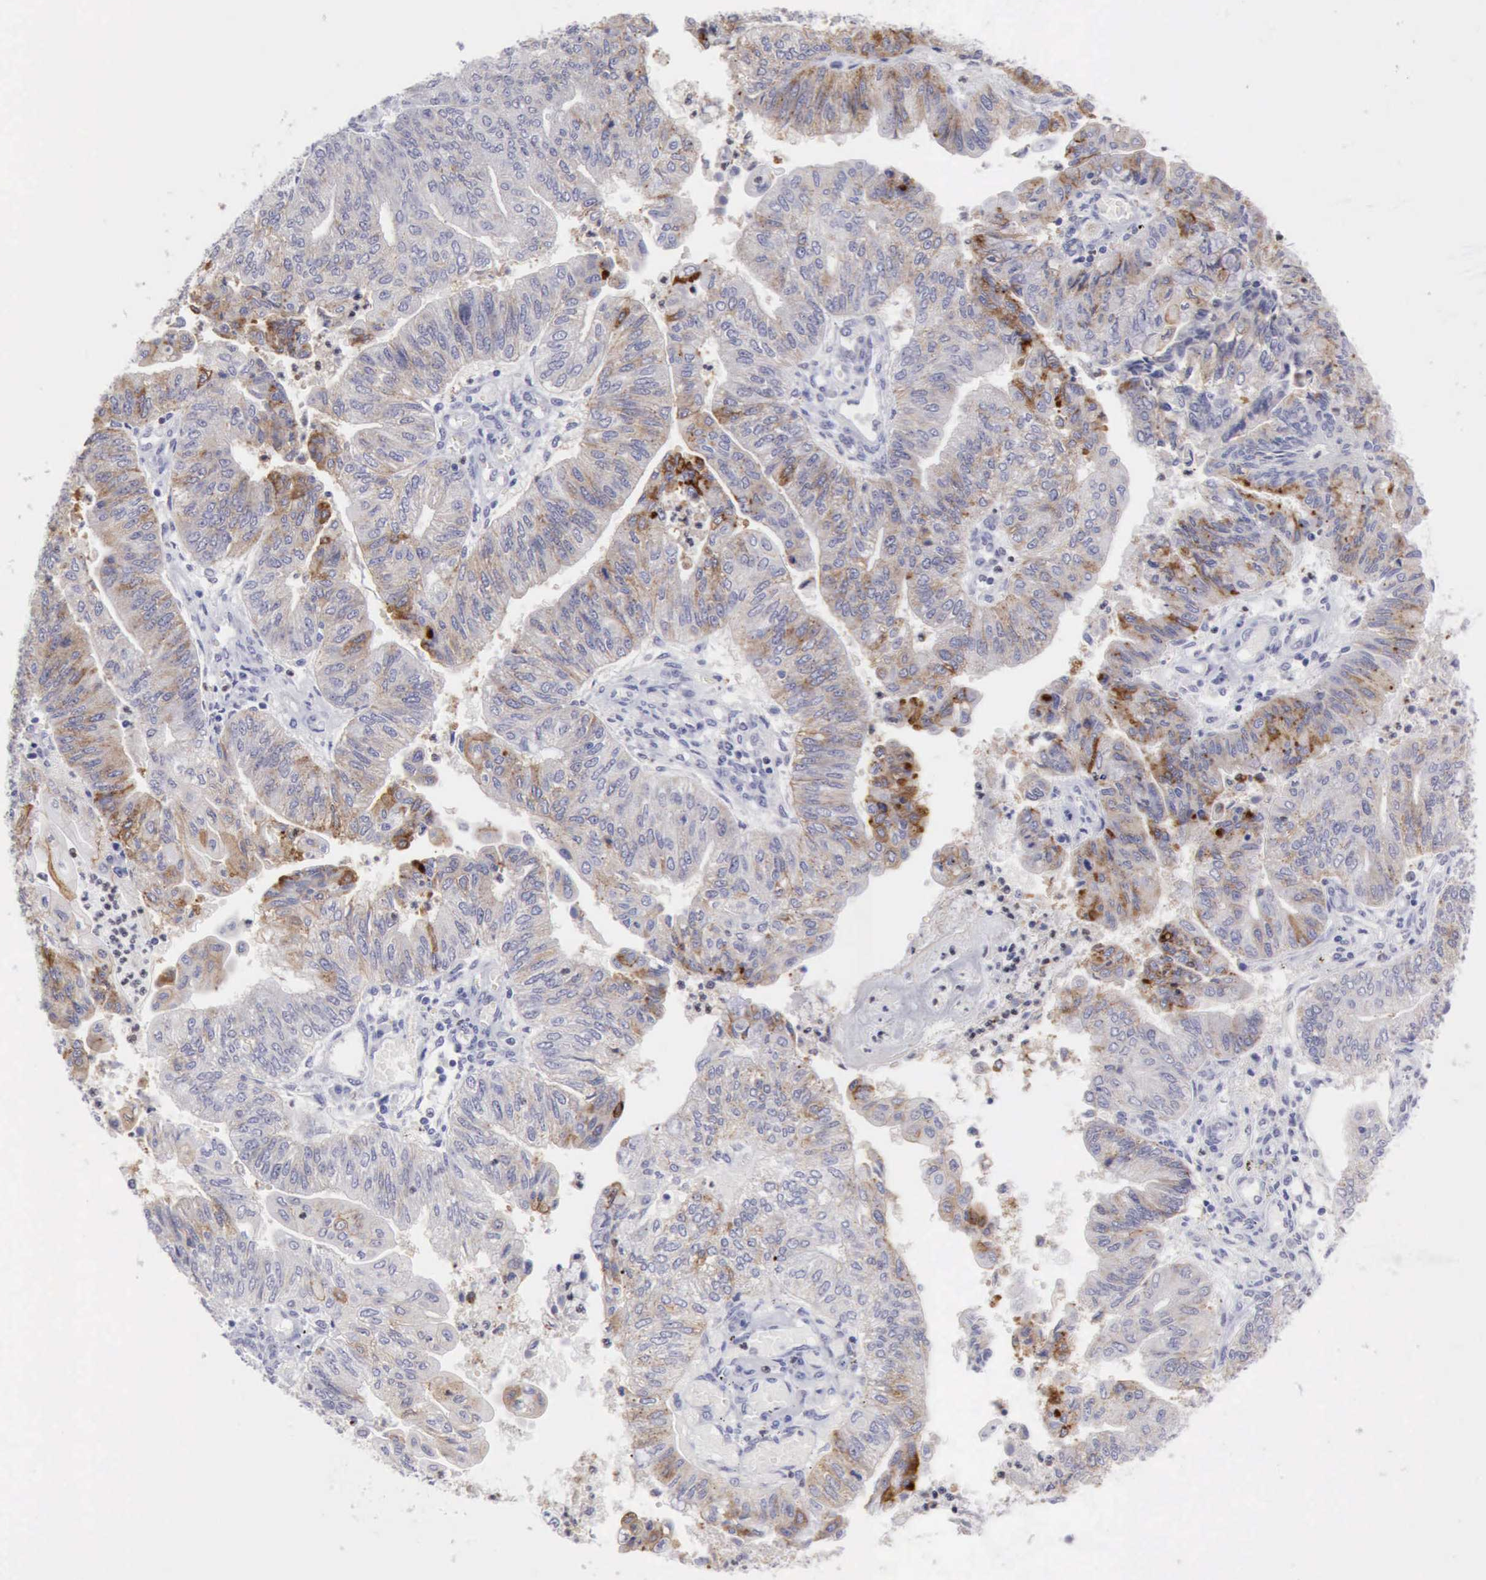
{"staining": {"intensity": "moderate", "quantity": "<25%", "location": "cytoplasmic/membranous"}, "tissue": "endometrial cancer", "cell_type": "Tumor cells", "image_type": "cancer", "snomed": [{"axis": "morphology", "description": "Adenocarcinoma, NOS"}, {"axis": "topography", "description": "Endometrium"}], "caption": "This is an image of immunohistochemistry staining of adenocarcinoma (endometrial), which shows moderate positivity in the cytoplasmic/membranous of tumor cells.", "gene": "TFRC", "patient": {"sex": "female", "age": 59}}